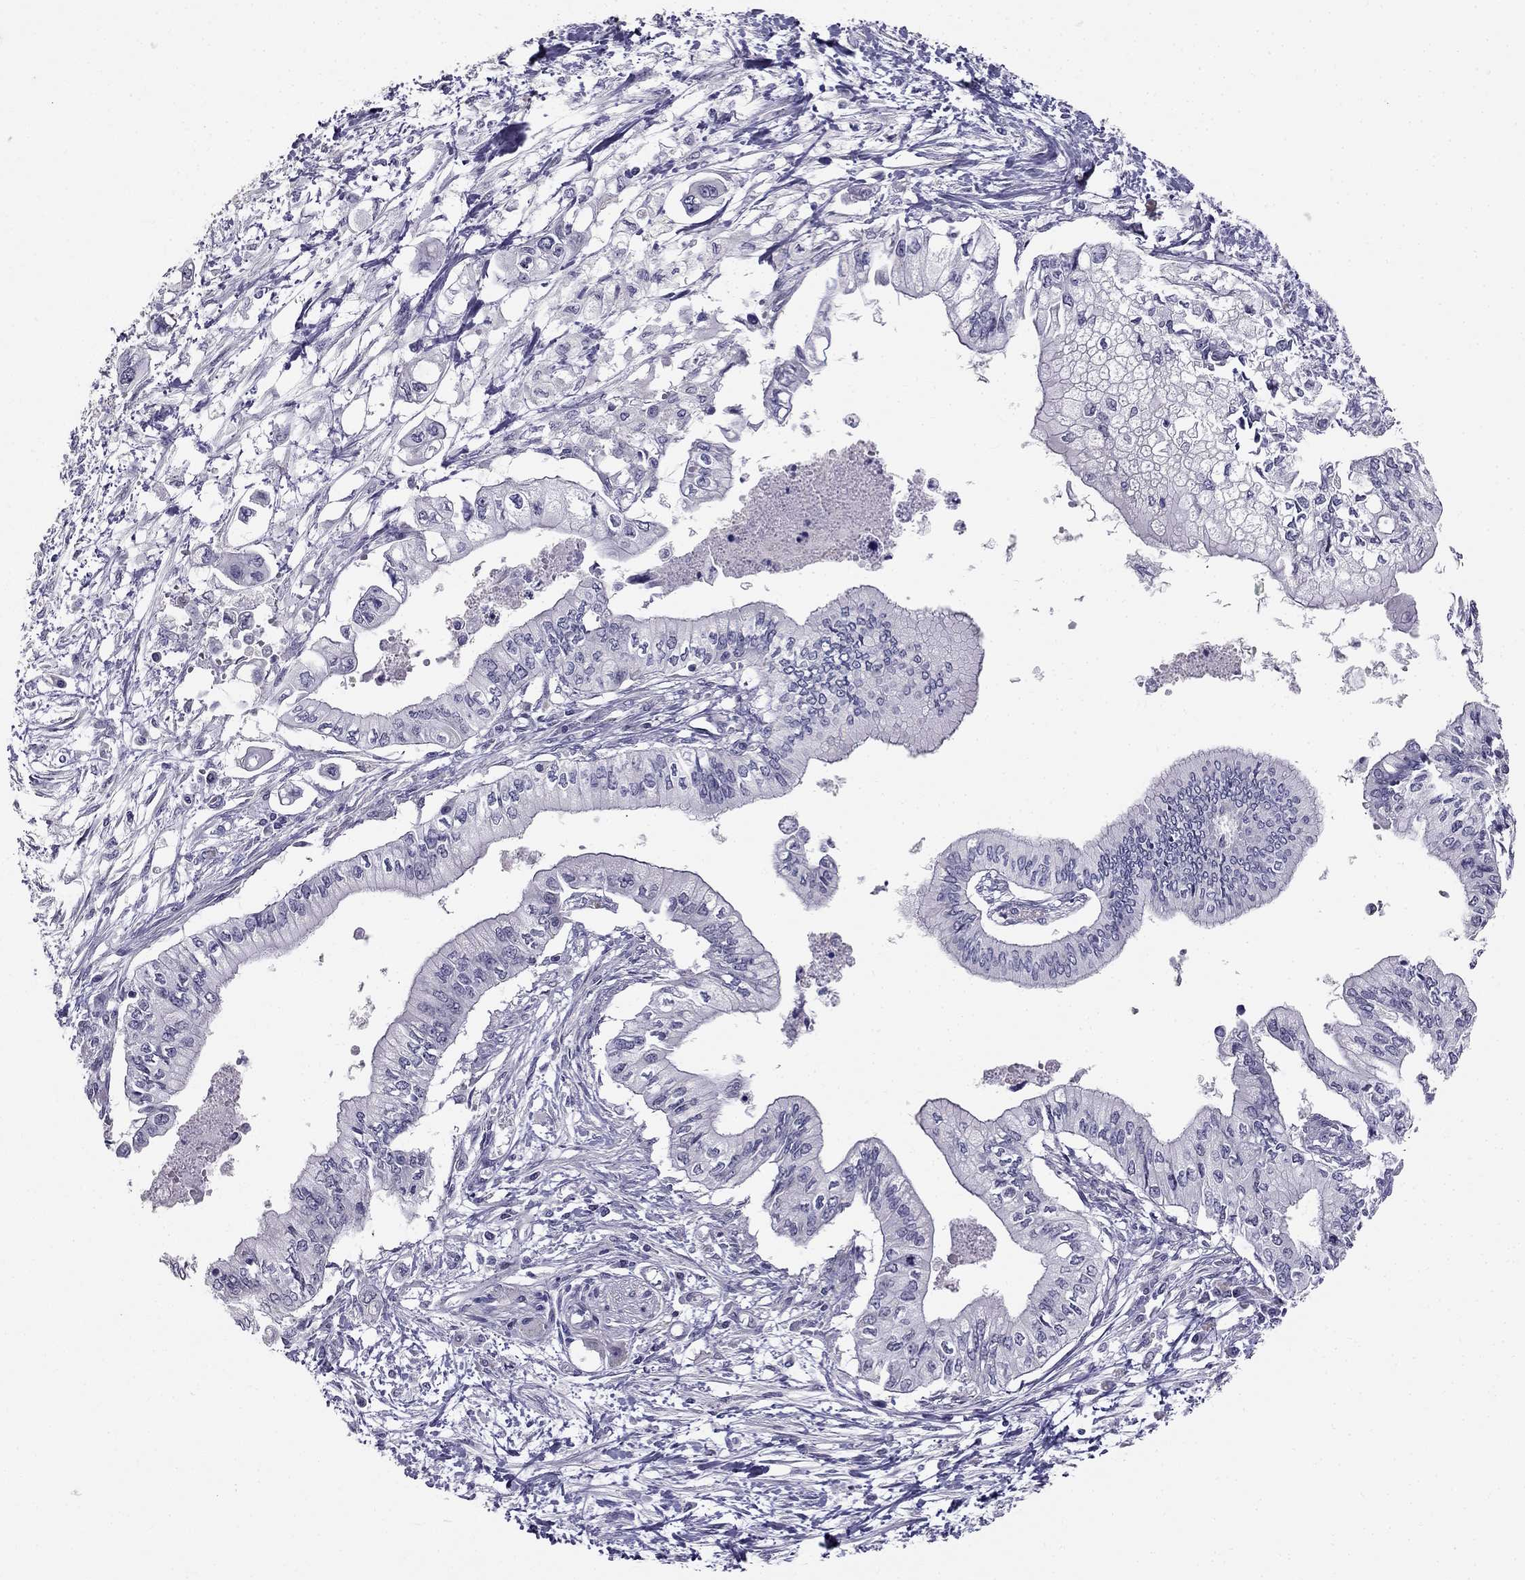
{"staining": {"intensity": "negative", "quantity": "none", "location": "none"}, "tissue": "pancreatic cancer", "cell_type": "Tumor cells", "image_type": "cancer", "snomed": [{"axis": "morphology", "description": "Adenocarcinoma, NOS"}, {"axis": "topography", "description": "Pancreas"}], "caption": "Tumor cells show no significant staining in pancreatic cancer.", "gene": "HSFX1", "patient": {"sex": "female", "age": 61}}